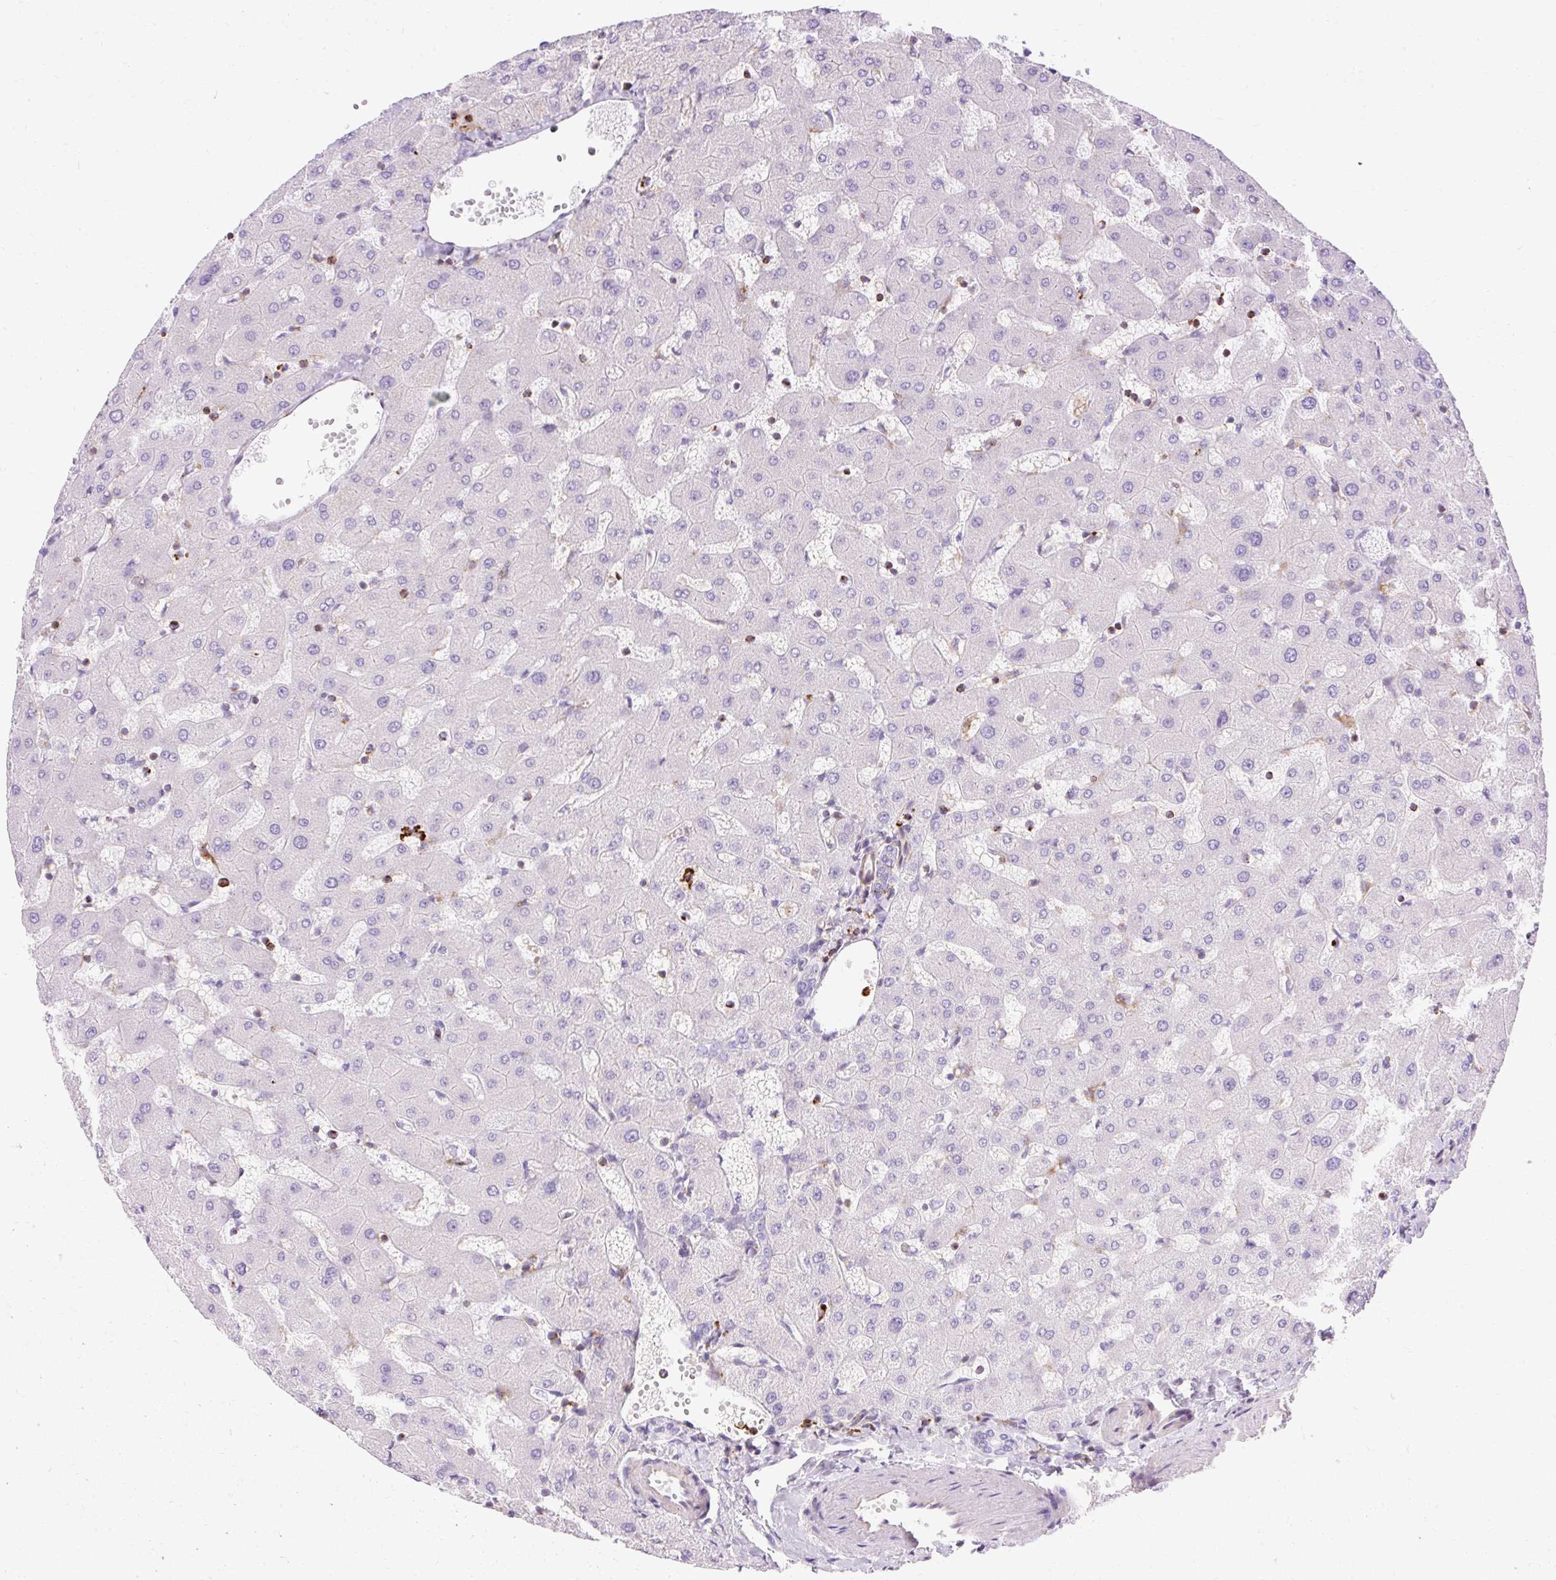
{"staining": {"intensity": "negative", "quantity": "none", "location": "none"}, "tissue": "liver", "cell_type": "Cholangiocytes", "image_type": "normal", "snomed": [{"axis": "morphology", "description": "Normal tissue, NOS"}, {"axis": "topography", "description": "Liver"}], "caption": "Cholangiocytes show no significant protein positivity in normal liver. The staining was performed using DAB to visualize the protein expression in brown, while the nuclei were stained in blue with hematoxylin (Magnification: 20x).", "gene": "CORO7", "patient": {"sex": "female", "age": 63}}